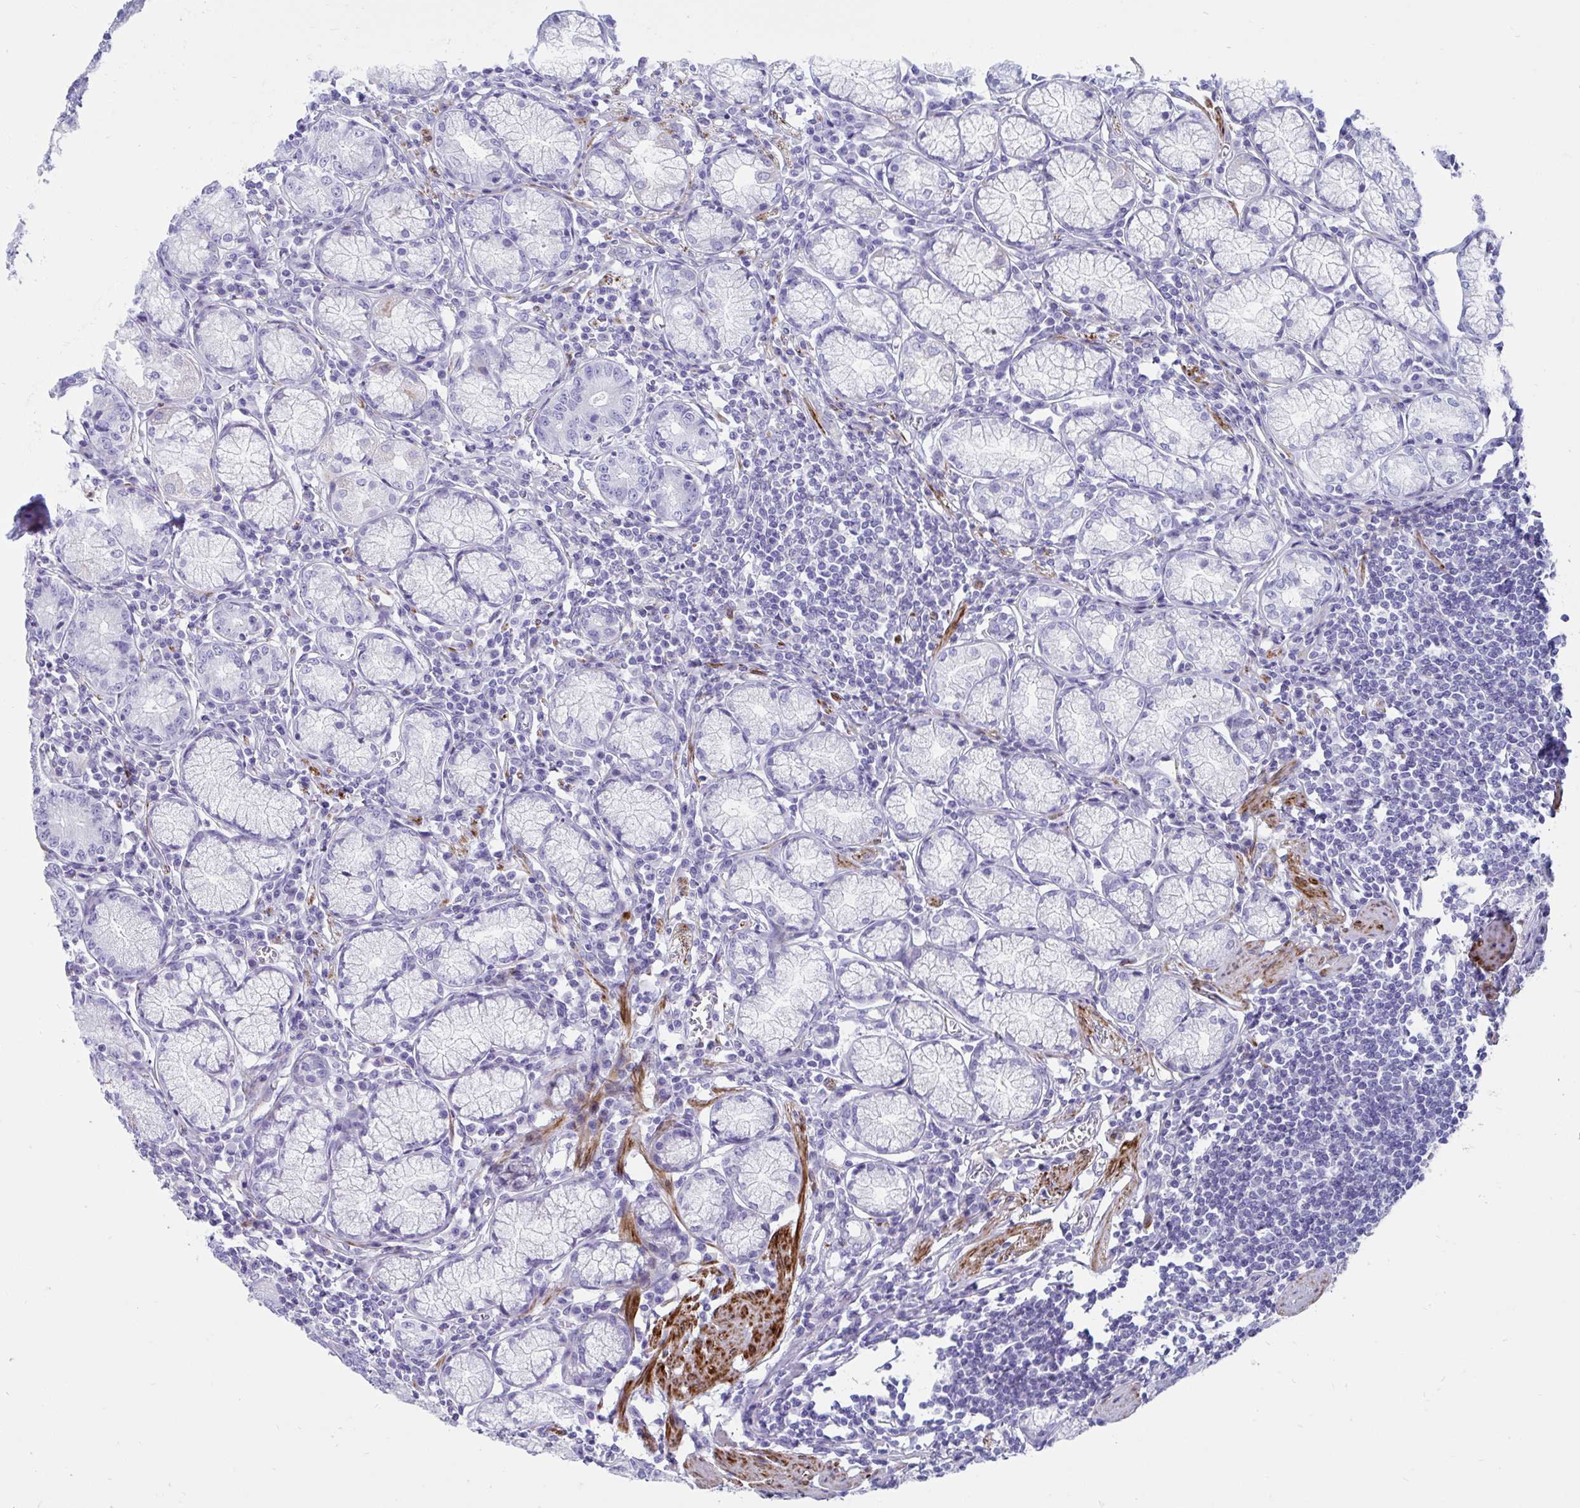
{"staining": {"intensity": "negative", "quantity": "none", "location": "none"}, "tissue": "stomach", "cell_type": "Glandular cells", "image_type": "normal", "snomed": [{"axis": "morphology", "description": "Normal tissue, NOS"}, {"axis": "topography", "description": "Stomach"}], "caption": "The histopathology image exhibits no significant expression in glandular cells of stomach.", "gene": "GRXCR2", "patient": {"sex": "male", "age": 55}}